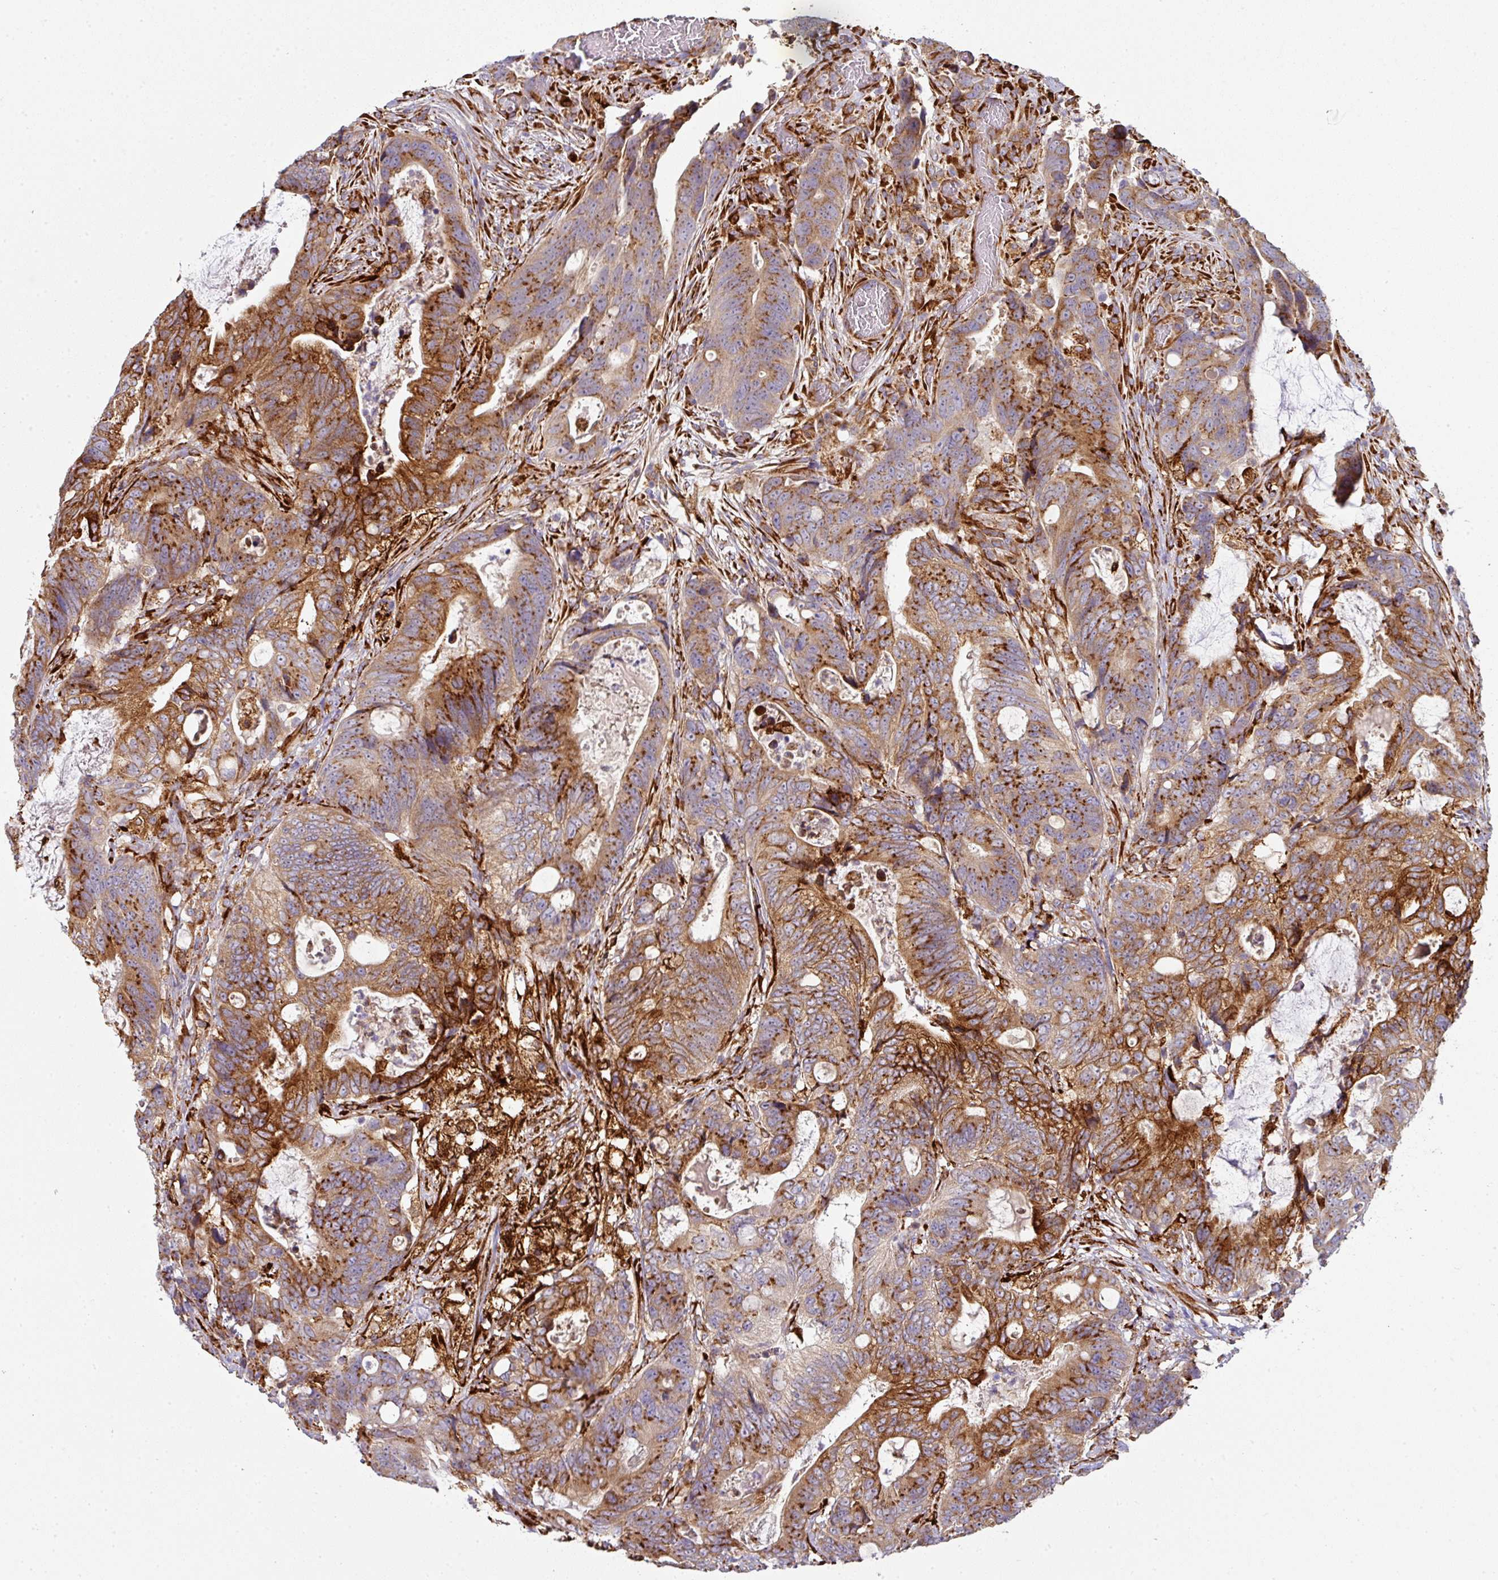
{"staining": {"intensity": "strong", "quantity": ">75%", "location": "cytoplasmic/membranous"}, "tissue": "colorectal cancer", "cell_type": "Tumor cells", "image_type": "cancer", "snomed": [{"axis": "morphology", "description": "Adenocarcinoma, NOS"}, {"axis": "topography", "description": "Colon"}], "caption": "This is an image of IHC staining of colorectal adenocarcinoma, which shows strong positivity in the cytoplasmic/membranous of tumor cells.", "gene": "ZNF268", "patient": {"sex": "female", "age": 82}}